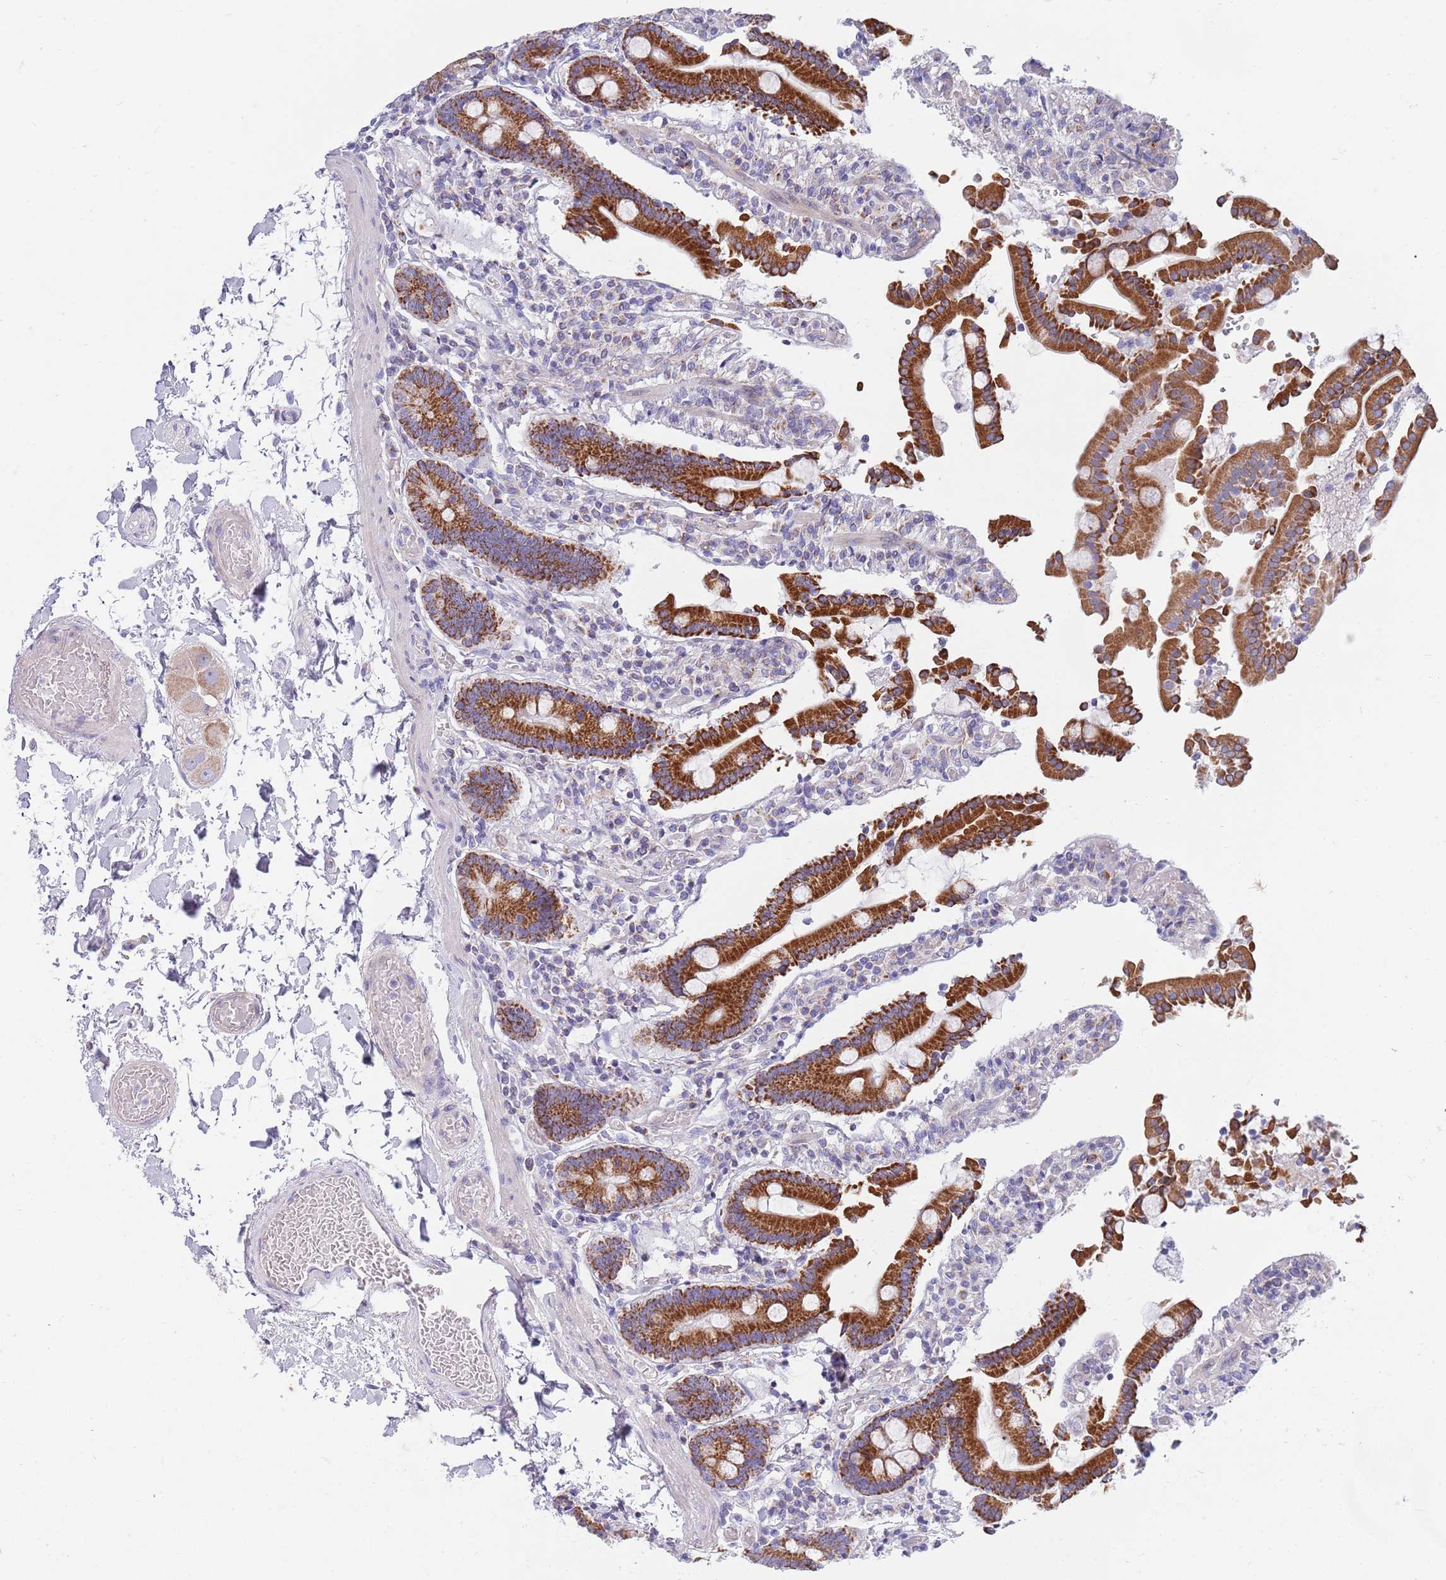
{"staining": {"intensity": "strong", "quantity": "25%-75%", "location": "cytoplasmic/membranous"}, "tissue": "duodenum", "cell_type": "Glandular cells", "image_type": "normal", "snomed": [{"axis": "morphology", "description": "Normal tissue, NOS"}, {"axis": "topography", "description": "Duodenum"}], "caption": "Protein staining of normal duodenum reveals strong cytoplasmic/membranous staining in approximately 25%-75% of glandular cells.", "gene": "EMC8", "patient": {"sex": "male", "age": 55}}